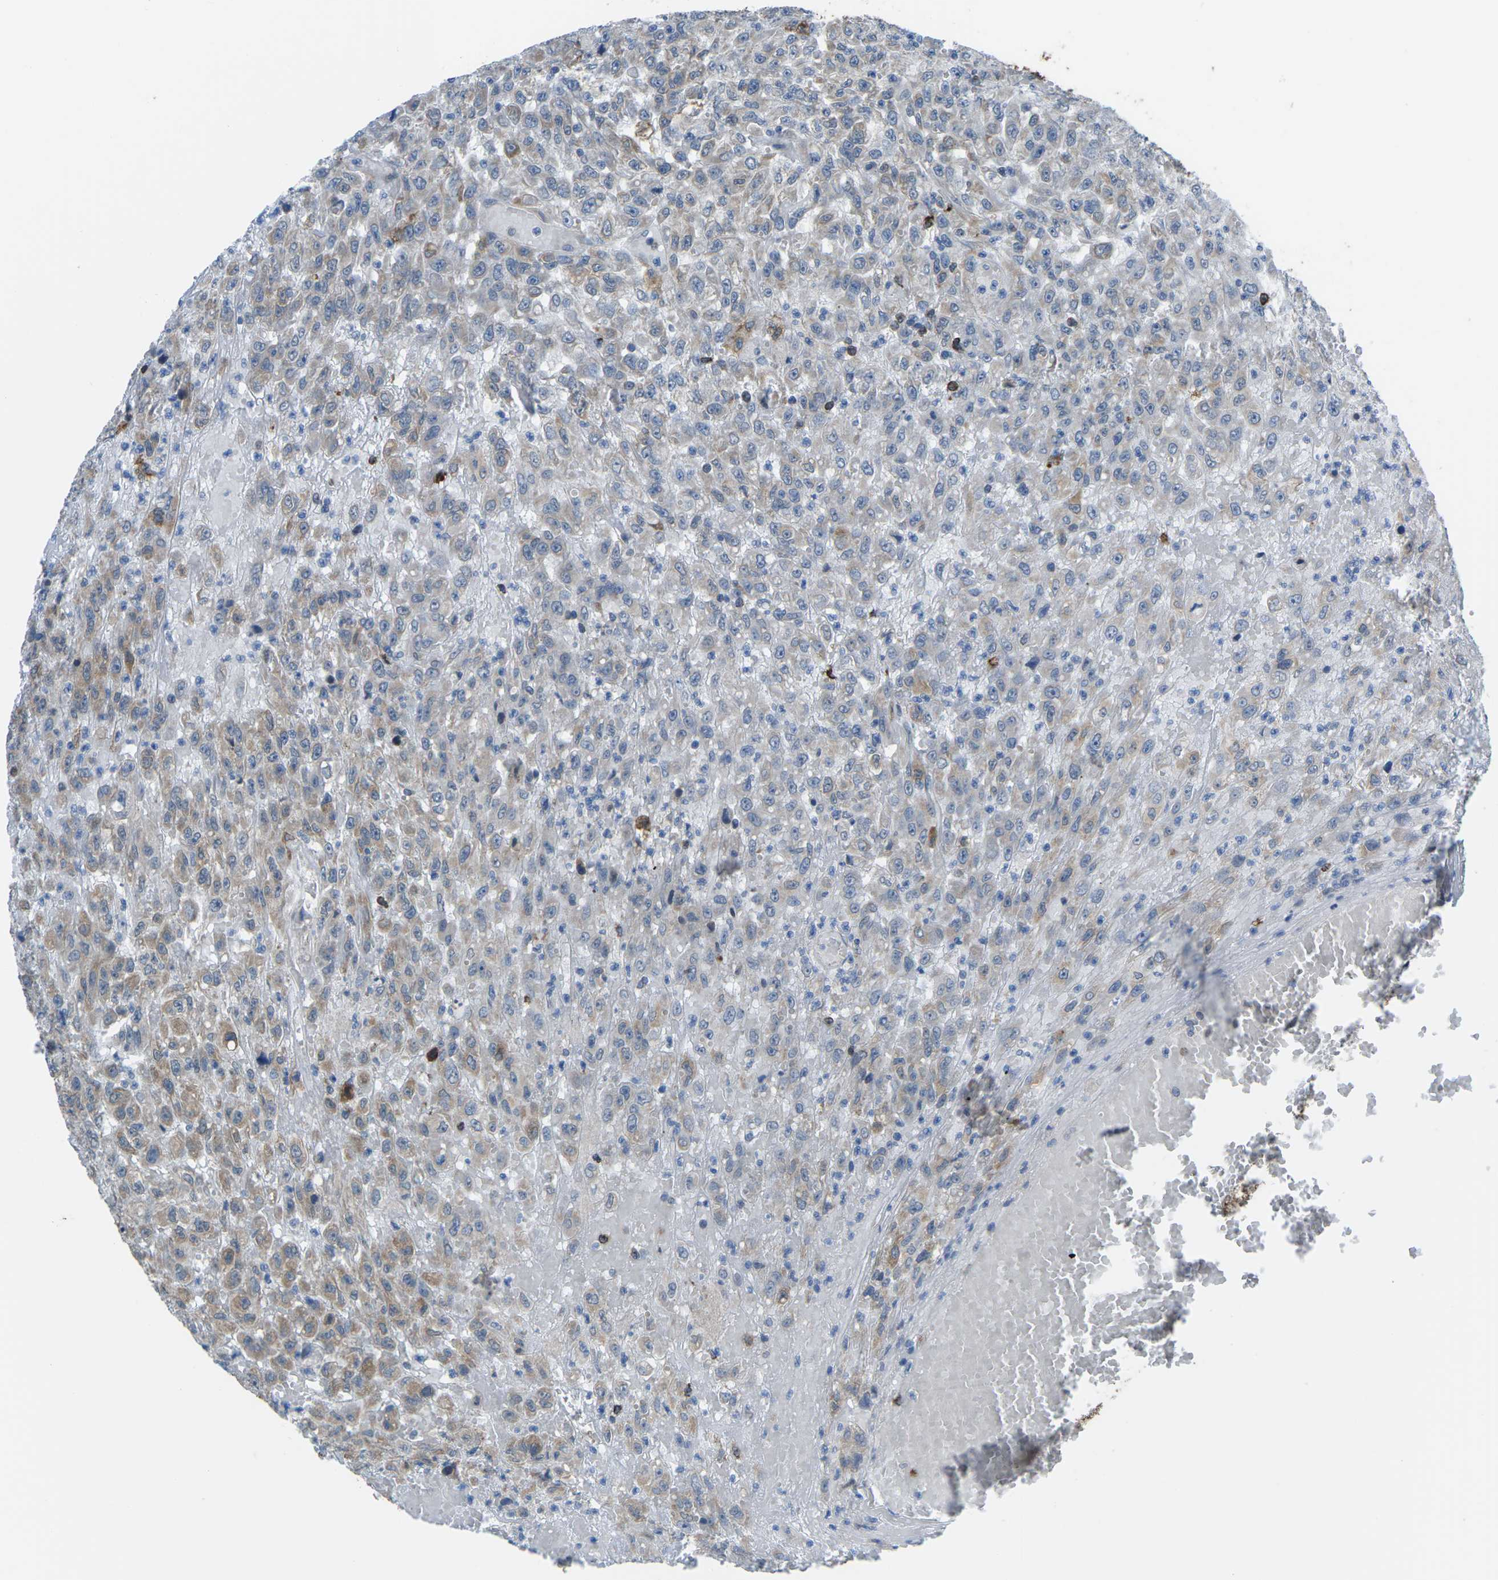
{"staining": {"intensity": "weak", "quantity": "25%-75%", "location": "cytoplasmic/membranous"}, "tissue": "urothelial cancer", "cell_type": "Tumor cells", "image_type": "cancer", "snomed": [{"axis": "morphology", "description": "Urothelial carcinoma, High grade"}, {"axis": "topography", "description": "Urinary bladder"}], "caption": "Tumor cells show low levels of weak cytoplasmic/membranous positivity in approximately 25%-75% of cells in urothelial carcinoma (high-grade).", "gene": "PTPN1", "patient": {"sex": "male", "age": 46}}